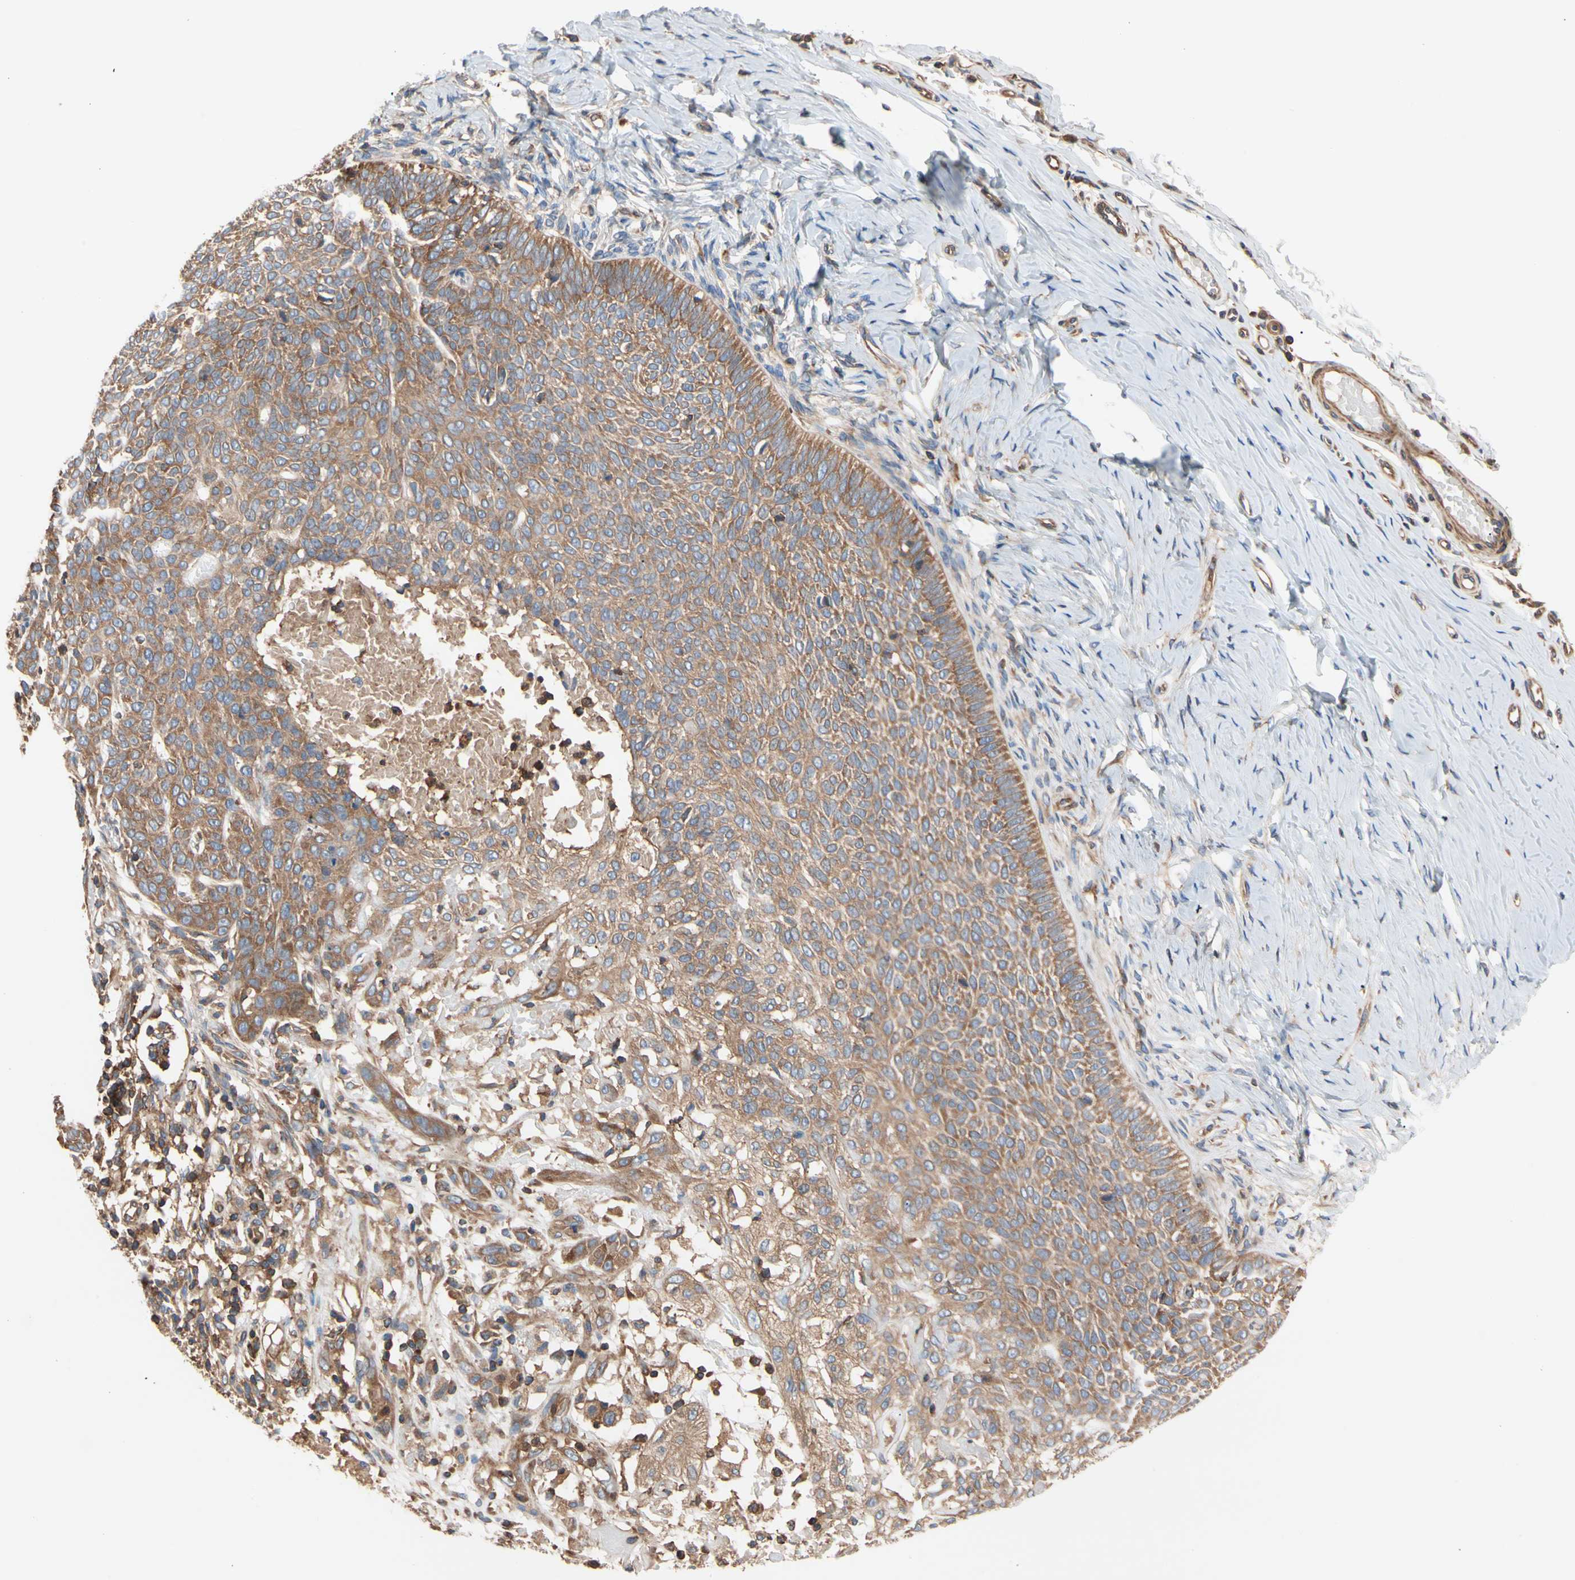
{"staining": {"intensity": "moderate", "quantity": ">75%", "location": "cytoplasmic/membranous"}, "tissue": "skin cancer", "cell_type": "Tumor cells", "image_type": "cancer", "snomed": [{"axis": "morphology", "description": "Normal tissue, NOS"}, {"axis": "morphology", "description": "Basal cell carcinoma"}, {"axis": "topography", "description": "Skin"}], "caption": "The photomicrograph reveals a brown stain indicating the presence of a protein in the cytoplasmic/membranous of tumor cells in skin cancer (basal cell carcinoma).", "gene": "ROCK1", "patient": {"sex": "male", "age": 87}}